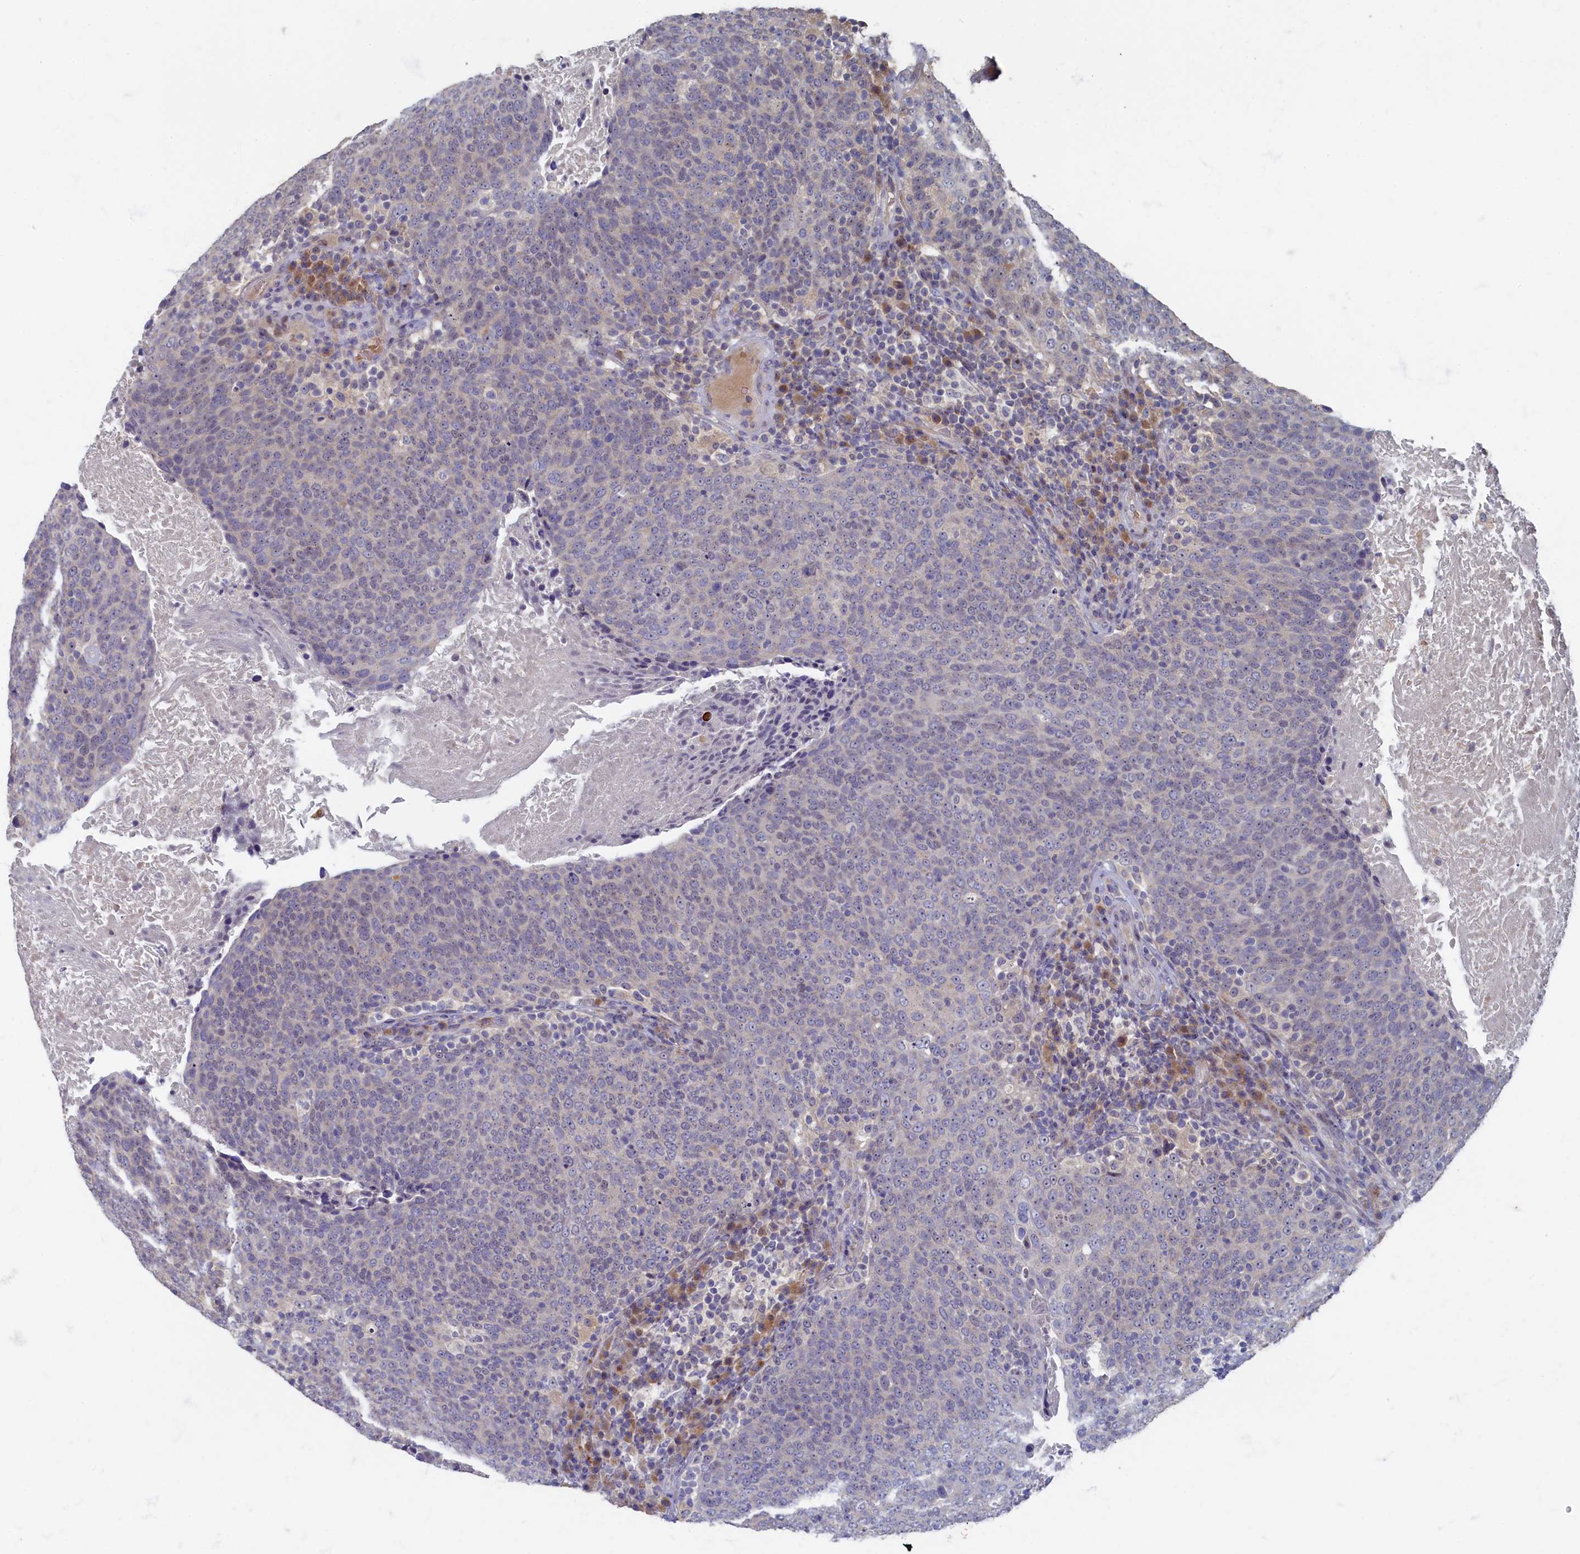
{"staining": {"intensity": "negative", "quantity": "none", "location": "none"}, "tissue": "head and neck cancer", "cell_type": "Tumor cells", "image_type": "cancer", "snomed": [{"axis": "morphology", "description": "Squamous cell carcinoma, NOS"}, {"axis": "morphology", "description": "Squamous cell carcinoma, metastatic, NOS"}, {"axis": "topography", "description": "Lymph node"}, {"axis": "topography", "description": "Head-Neck"}], "caption": "Metastatic squamous cell carcinoma (head and neck) was stained to show a protein in brown. There is no significant positivity in tumor cells. Nuclei are stained in blue.", "gene": "HUNK", "patient": {"sex": "male", "age": 62}}